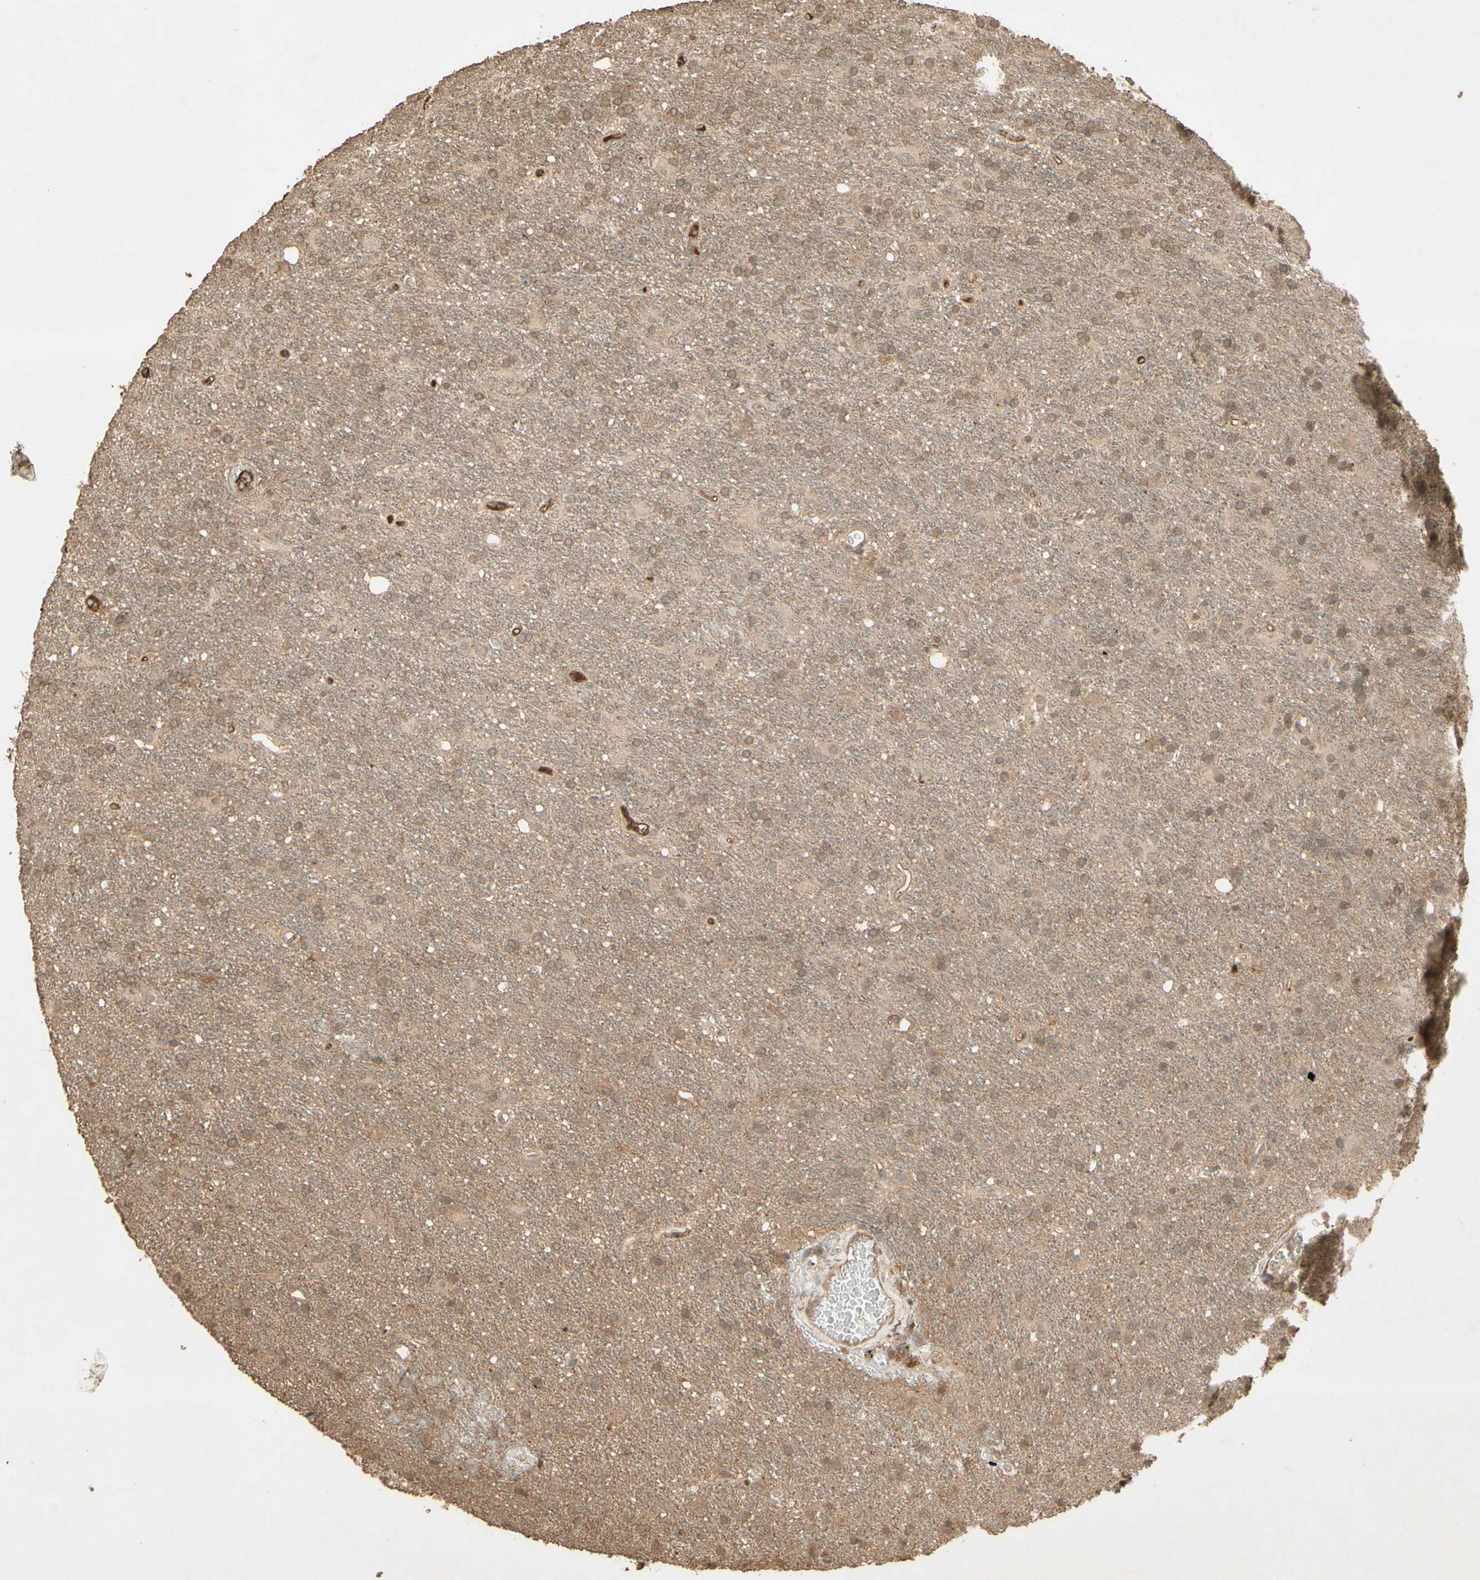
{"staining": {"intensity": "moderate", "quantity": ">75%", "location": "cytoplasmic/membranous"}, "tissue": "glioma", "cell_type": "Tumor cells", "image_type": "cancer", "snomed": [{"axis": "morphology", "description": "Glioma, malignant, Low grade"}, {"axis": "topography", "description": "Brain"}], "caption": "Glioma stained for a protein displays moderate cytoplasmic/membranous positivity in tumor cells.", "gene": "SMAD9", "patient": {"sex": "male", "age": 77}}